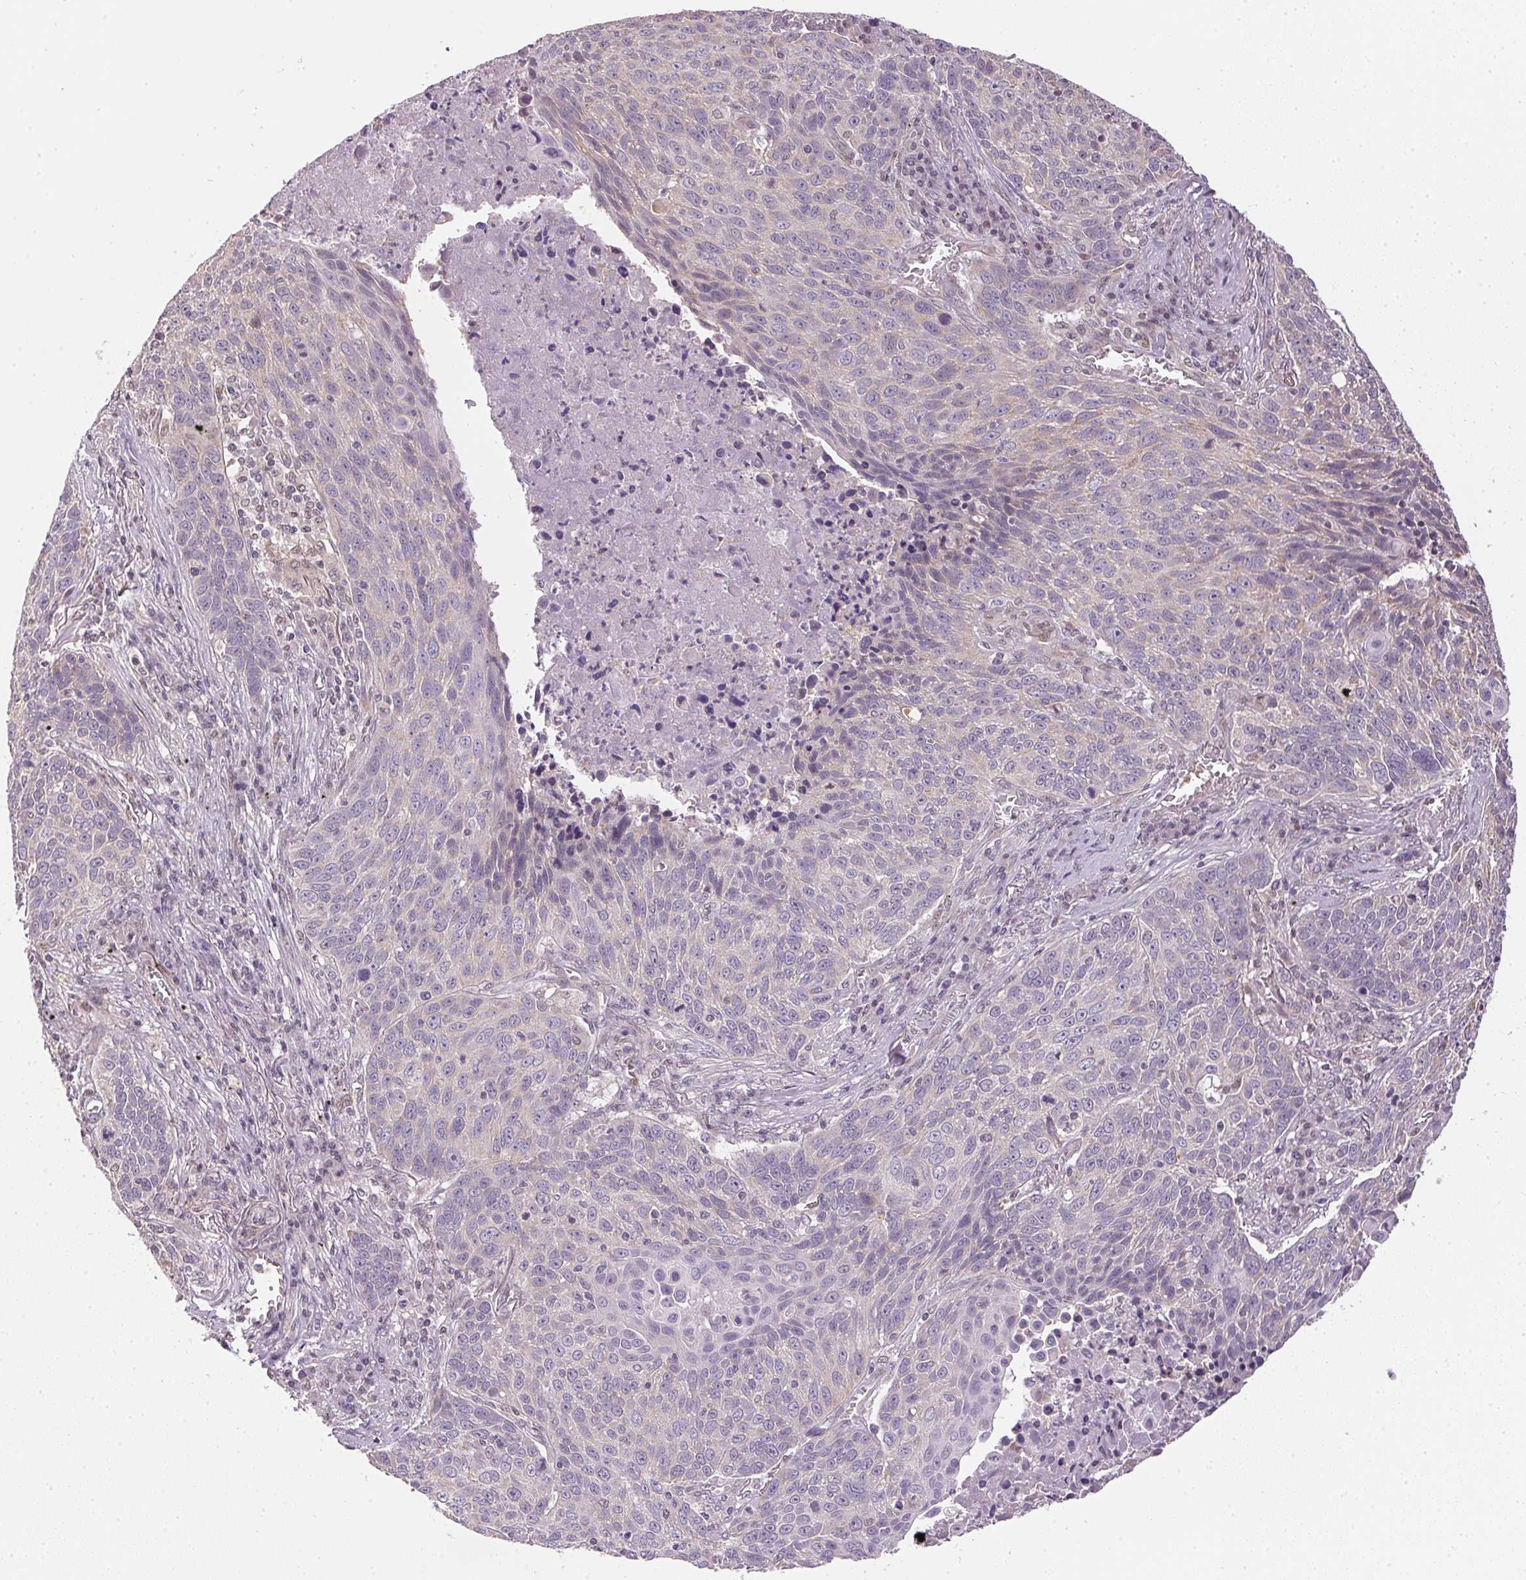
{"staining": {"intensity": "negative", "quantity": "none", "location": "none"}, "tissue": "lung cancer", "cell_type": "Tumor cells", "image_type": "cancer", "snomed": [{"axis": "morphology", "description": "Squamous cell carcinoma, NOS"}, {"axis": "topography", "description": "Lung"}], "caption": "Immunohistochemistry (IHC) of human lung squamous cell carcinoma shows no positivity in tumor cells. (Stains: DAB immunohistochemistry with hematoxylin counter stain, Microscopy: brightfield microscopy at high magnification).", "gene": "SC5D", "patient": {"sex": "male", "age": 78}}